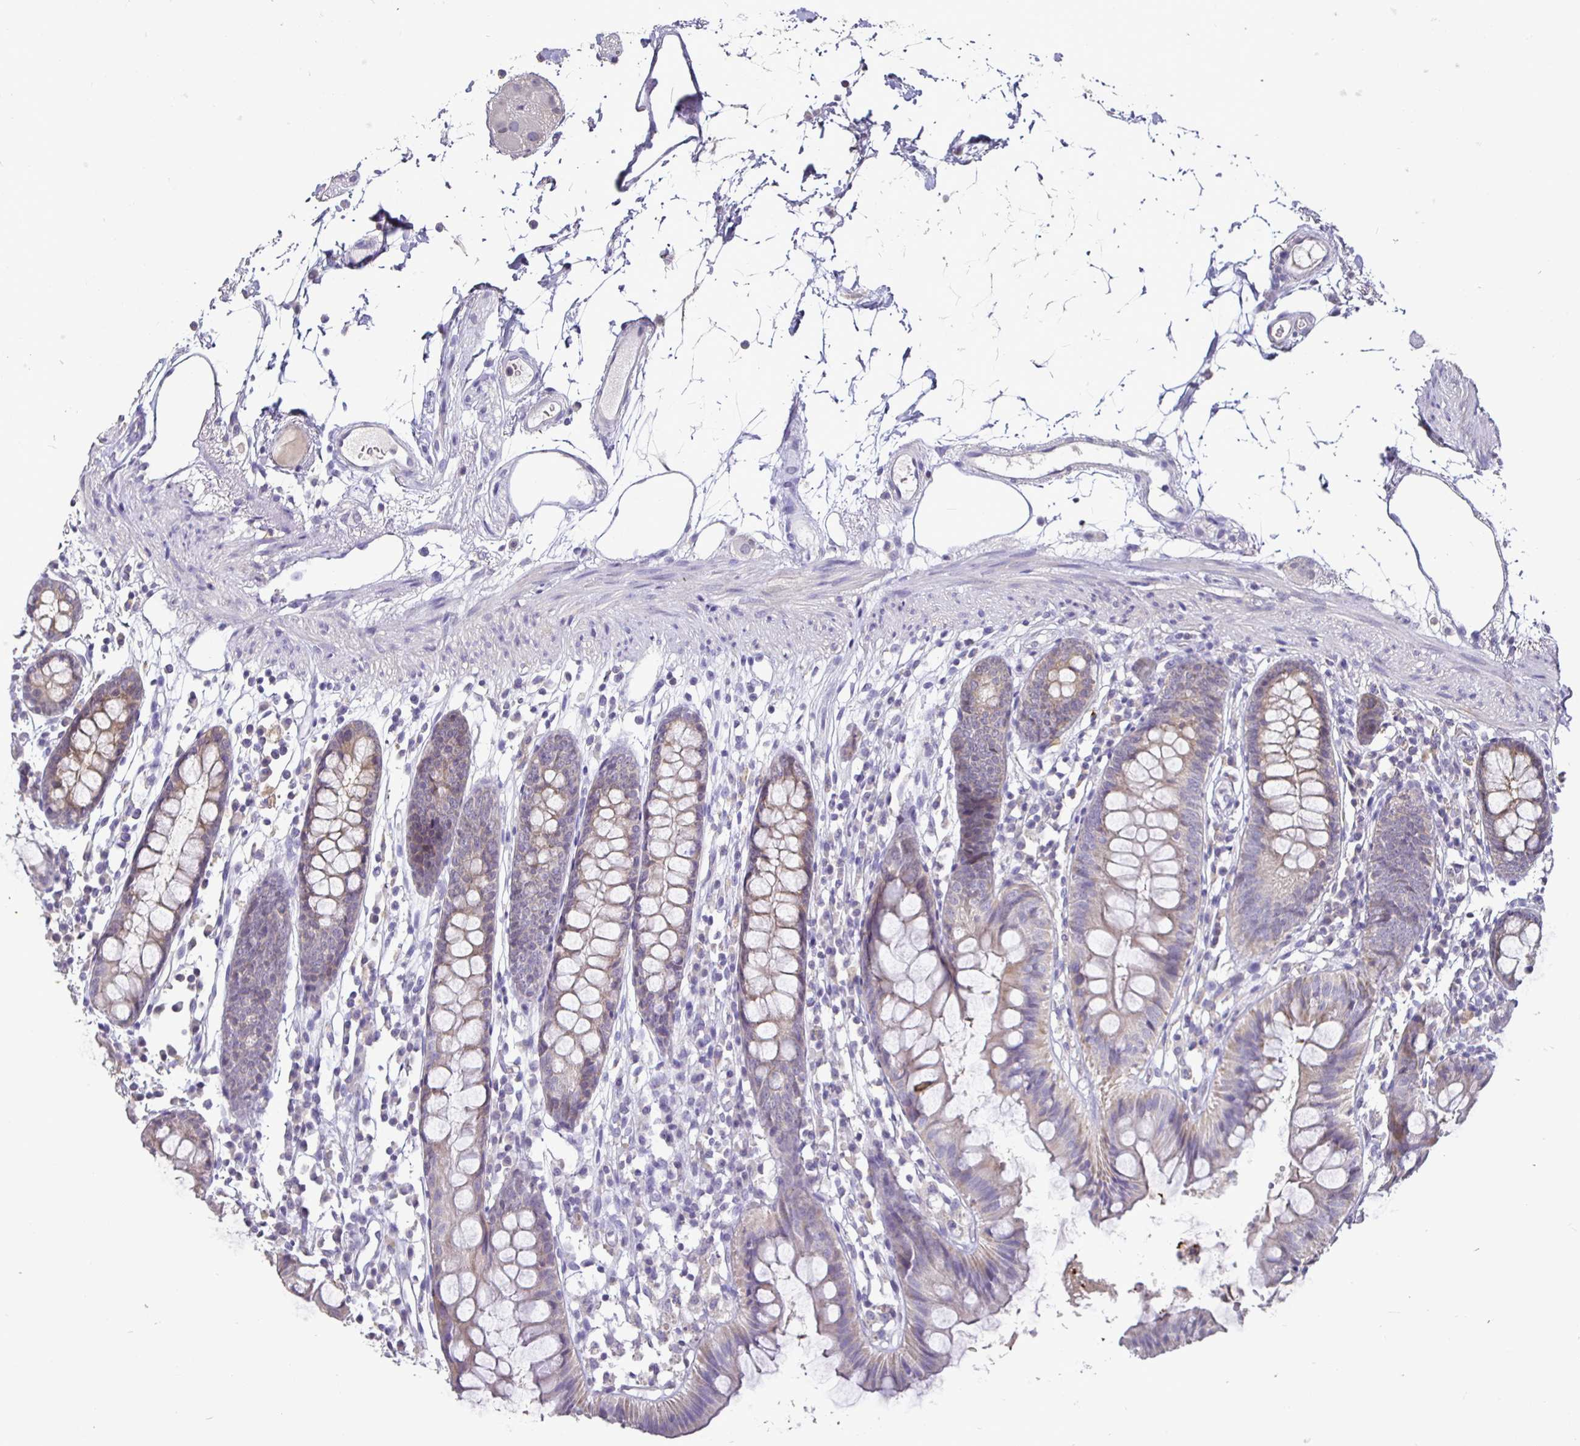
{"staining": {"intensity": "negative", "quantity": "none", "location": "none"}, "tissue": "colon", "cell_type": "Endothelial cells", "image_type": "normal", "snomed": [{"axis": "morphology", "description": "Normal tissue, NOS"}, {"axis": "topography", "description": "Colon"}], "caption": "Endothelial cells show no significant protein expression in benign colon. The staining was performed using DAB to visualize the protein expression in brown, while the nuclei were stained in blue with hematoxylin (Magnification: 20x).", "gene": "SHISA4", "patient": {"sex": "female", "age": 84}}